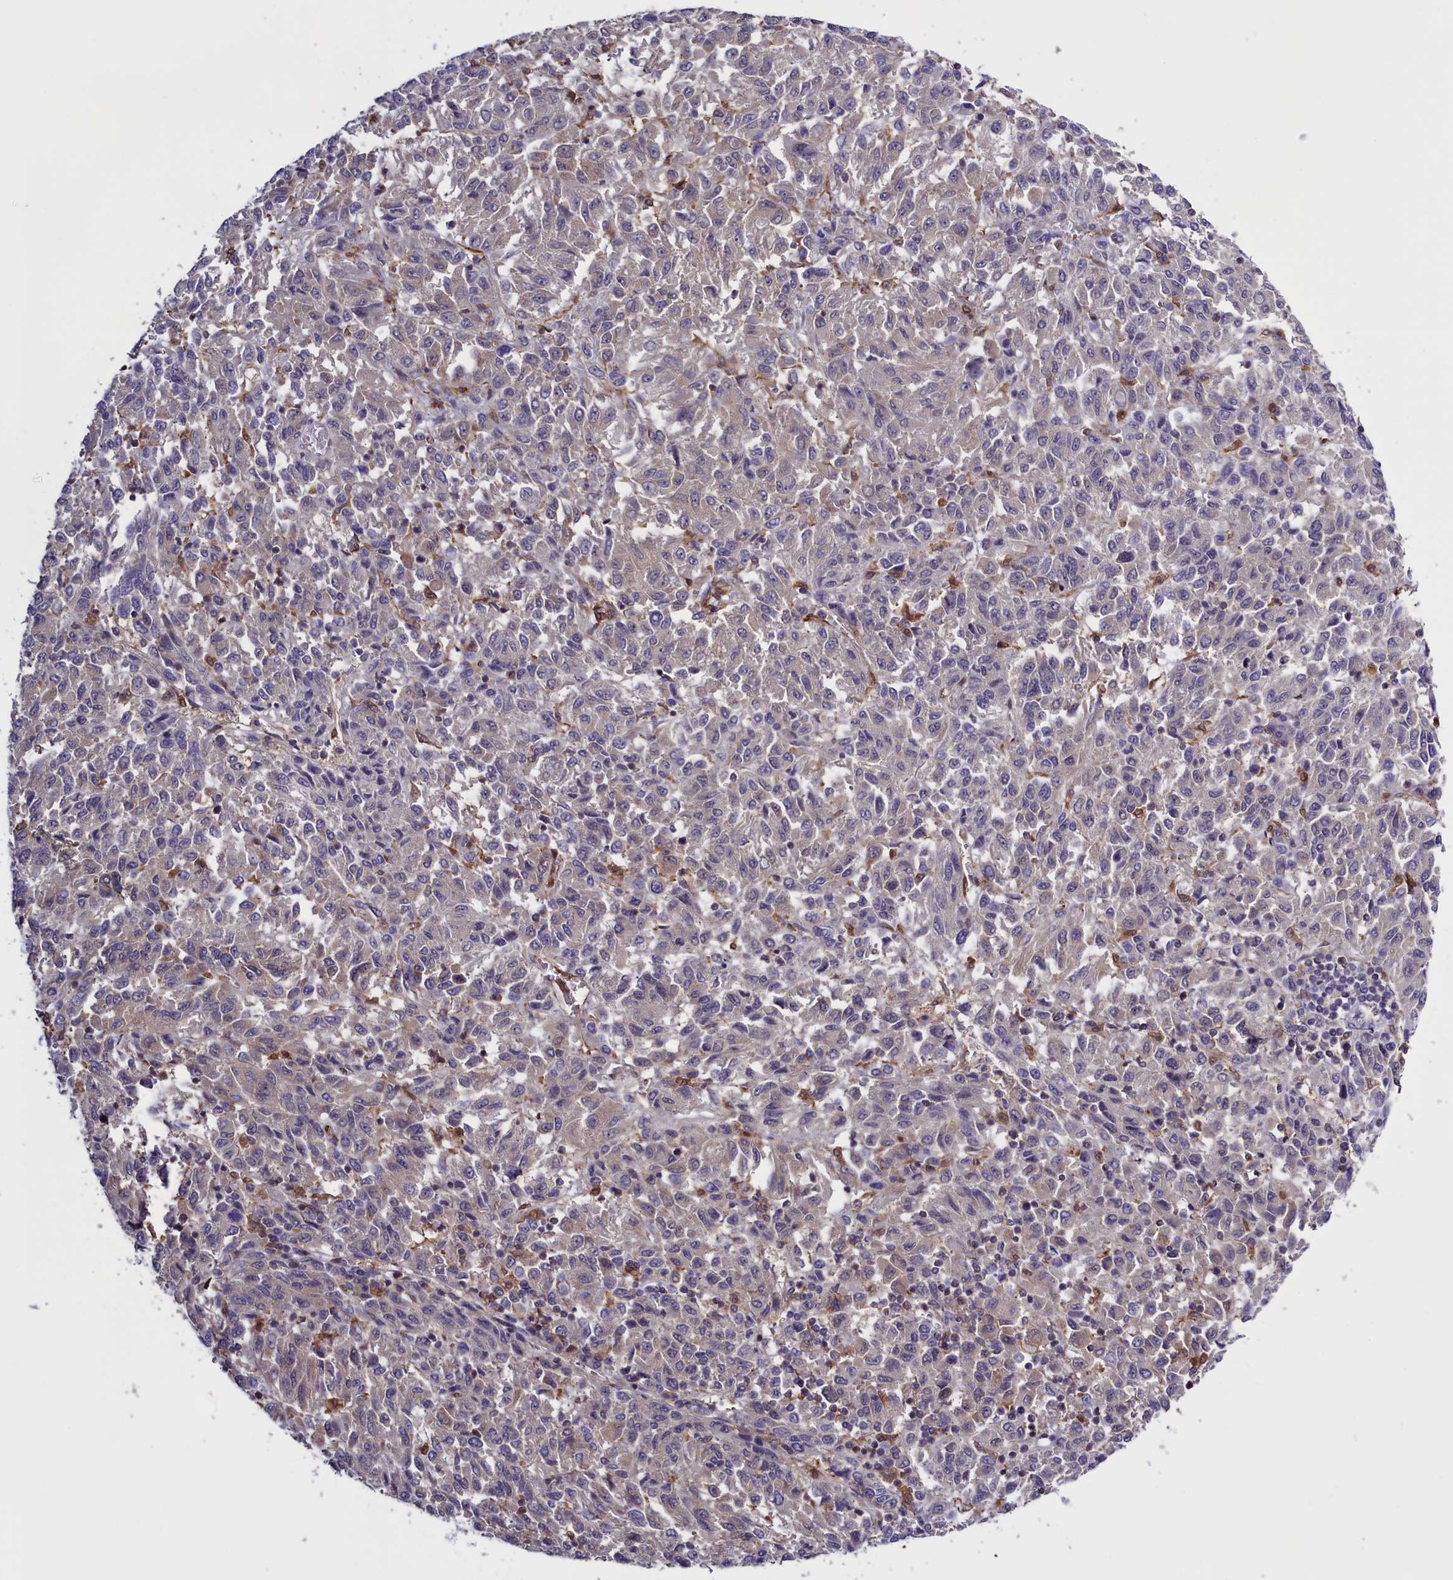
{"staining": {"intensity": "negative", "quantity": "none", "location": "none"}, "tissue": "melanoma", "cell_type": "Tumor cells", "image_type": "cancer", "snomed": [{"axis": "morphology", "description": "Malignant melanoma, Metastatic site"}, {"axis": "topography", "description": "Lung"}], "caption": "Immunohistochemistry histopathology image of human malignant melanoma (metastatic site) stained for a protein (brown), which displays no positivity in tumor cells. (DAB IHC visualized using brightfield microscopy, high magnification).", "gene": "ARHGAP18", "patient": {"sex": "male", "age": 64}}